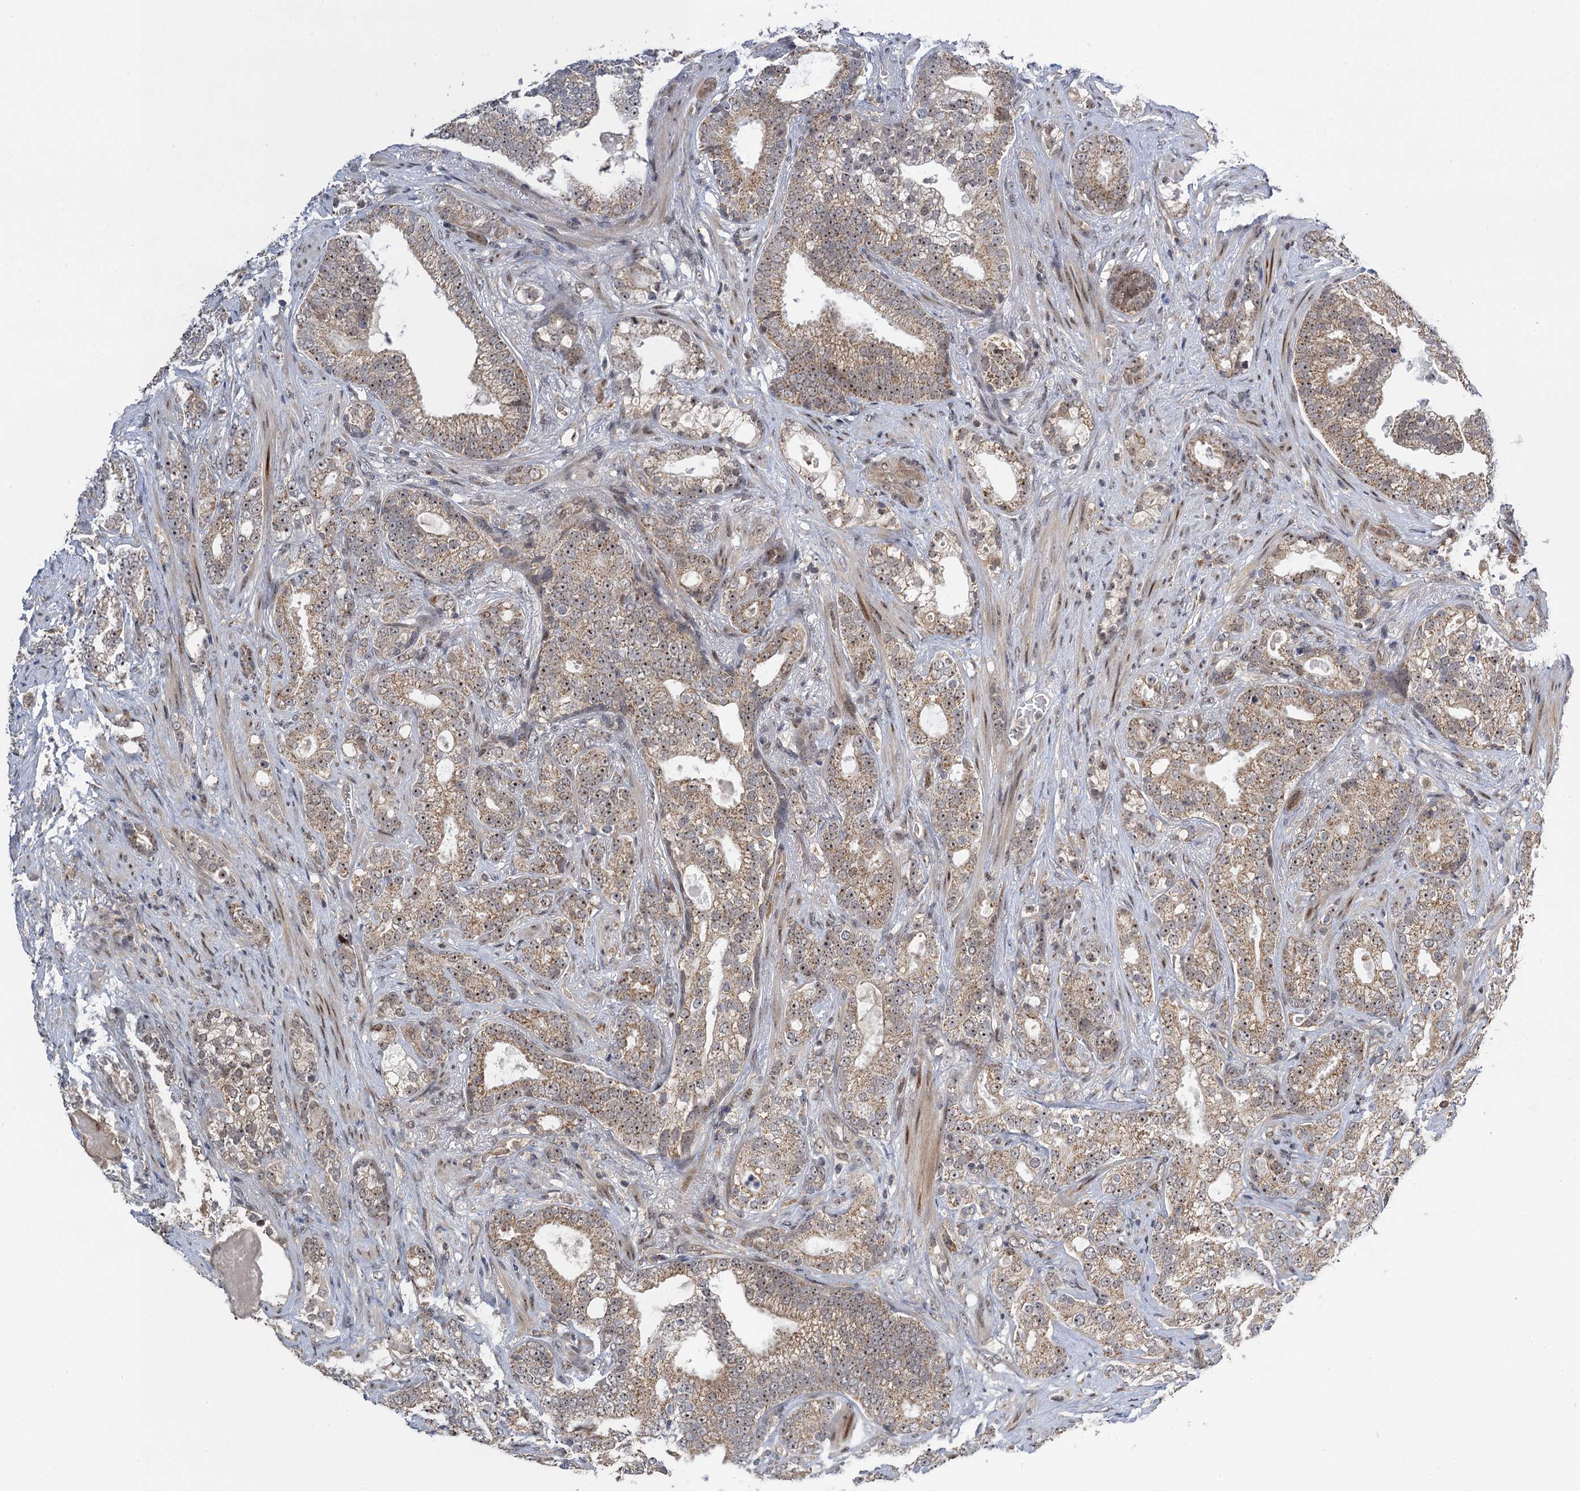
{"staining": {"intensity": "weak", "quantity": "25%-75%", "location": "cytoplasmic/membranous,nuclear"}, "tissue": "prostate cancer", "cell_type": "Tumor cells", "image_type": "cancer", "snomed": [{"axis": "morphology", "description": "Adenocarcinoma, High grade"}, {"axis": "topography", "description": "Prostate and seminal vesicle, NOS"}], "caption": "Prostate cancer stained with DAB immunohistochemistry (IHC) shows low levels of weak cytoplasmic/membranous and nuclear positivity in about 25%-75% of tumor cells. (DAB (3,3'-diaminobenzidine) IHC with brightfield microscopy, high magnification).", "gene": "ZAR1L", "patient": {"sex": "male", "age": 67}}